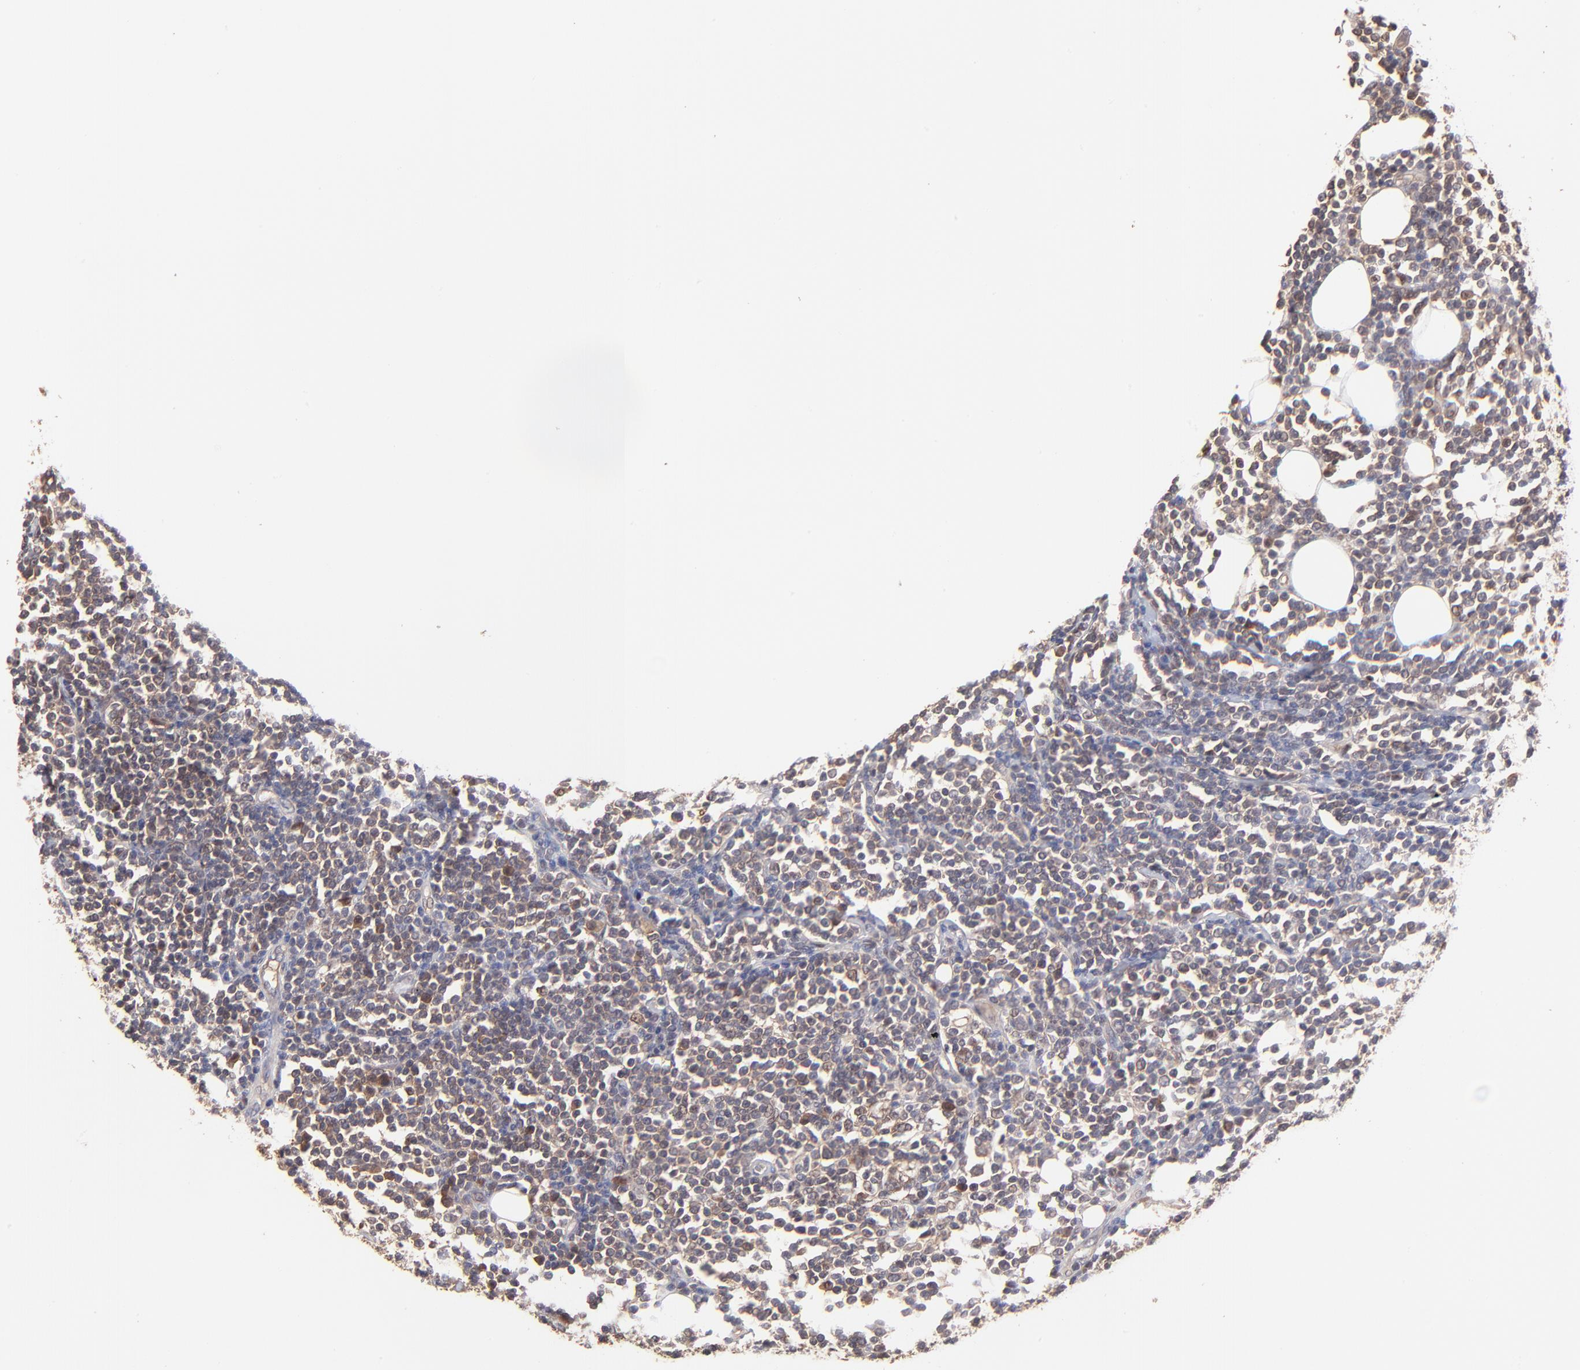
{"staining": {"intensity": "weak", "quantity": ">75%", "location": "cytoplasmic/membranous"}, "tissue": "lymphoma", "cell_type": "Tumor cells", "image_type": "cancer", "snomed": [{"axis": "morphology", "description": "Malignant lymphoma, non-Hodgkin's type, Low grade"}, {"axis": "topography", "description": "Soft tissue"}], "caption": "This is a micrograph of IHC staining of lymphoma, which shows weak staining in the cytoplasmic/membranous of tumor cells.", "gene": "PSMA6", "patient": {"sex": "male", "age": 92}}